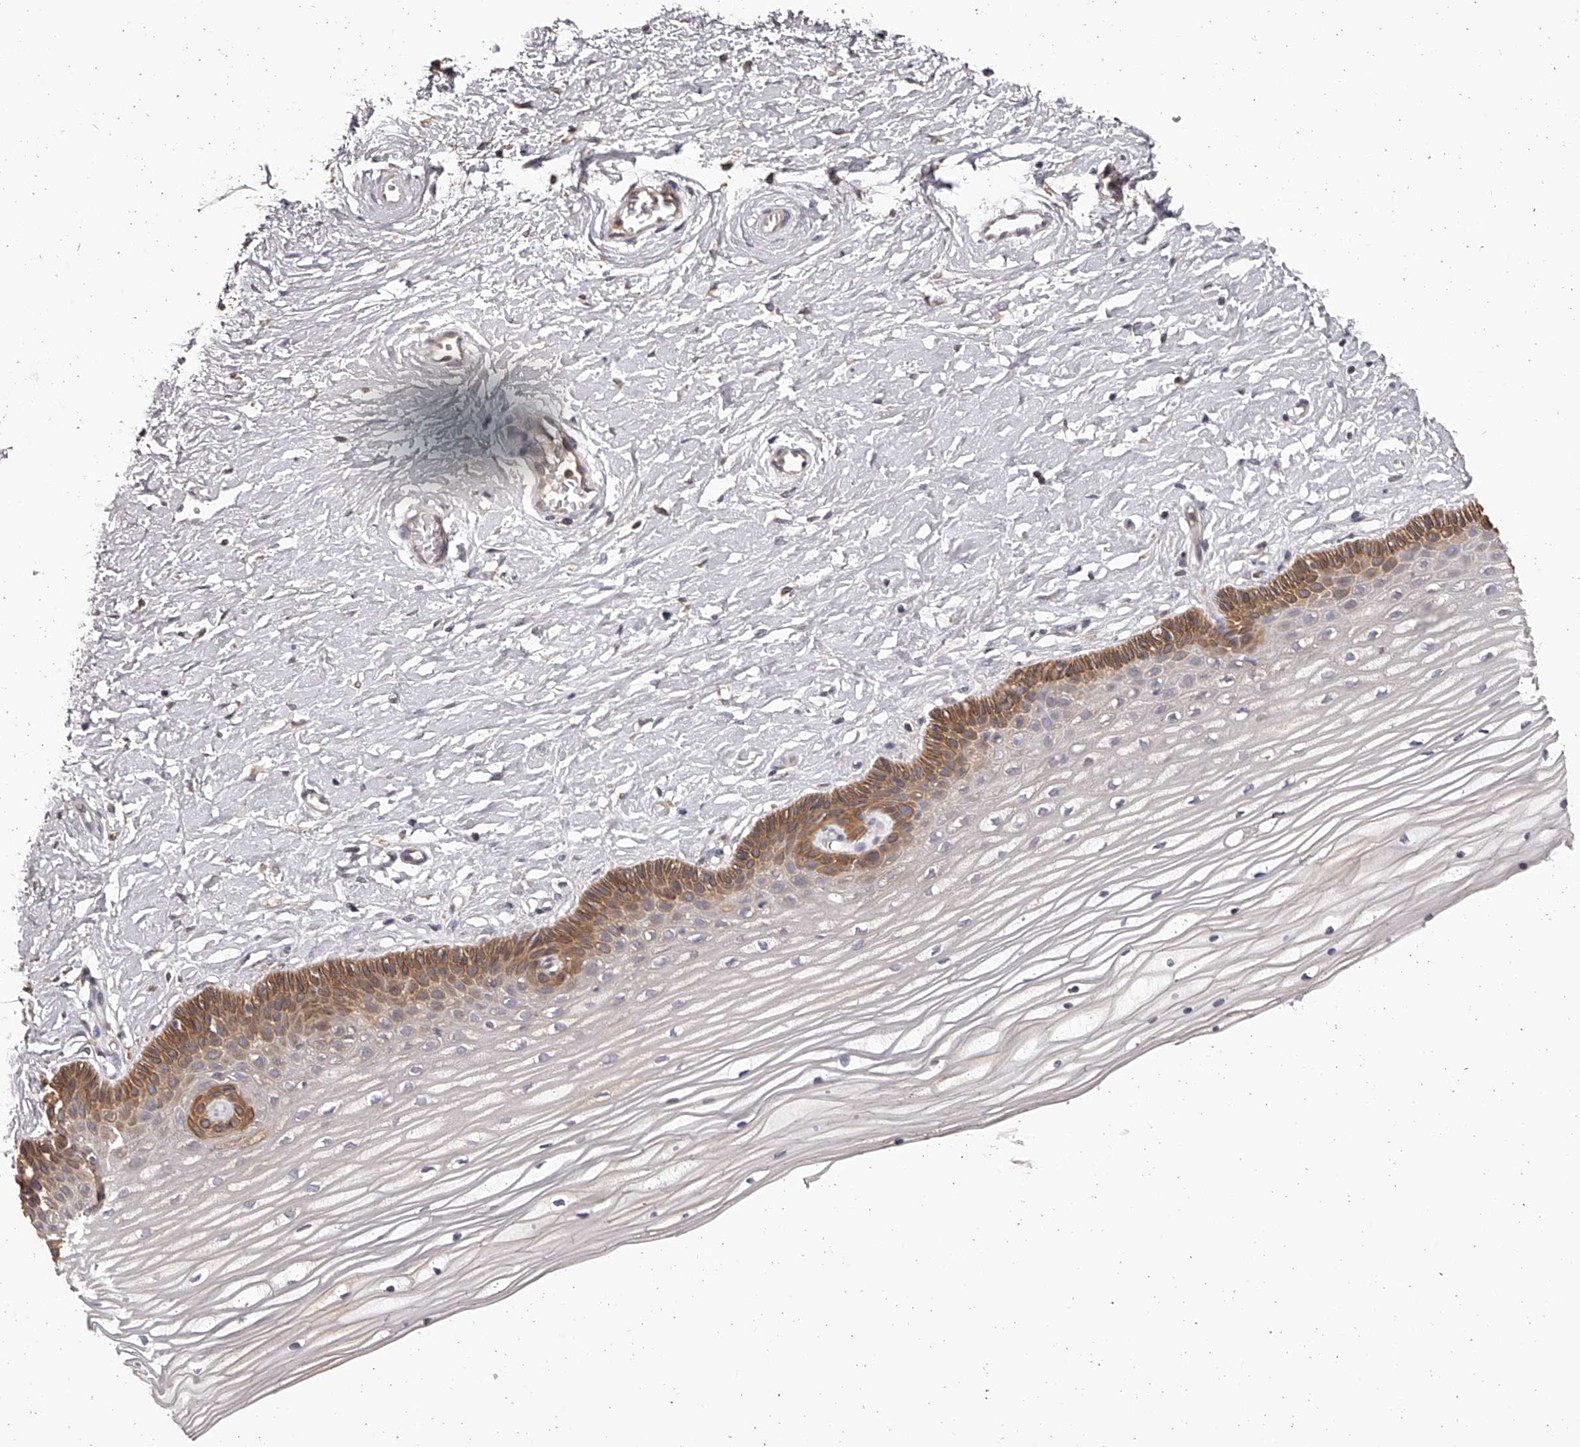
{"staining": {"intensity": "strong", "quantity": "<25%", "location": "cytoplasmic/membranous"}, "tissue": "vagina", "cell_type": "Squamous epithelial cells", "image_type": "normal", "snomed": [{"axis": "morphology", "description": "Normal tissue, NOS"}, {"axis": "topography", "description": "Vagina"}, {"axis": "topography", "description": "Cervix"}], "caption": "High-power microscopy captured an IHC histopathology image of unremarkable vagina, revealing strong cytoplasmic/membranous expression in approximately <25% of squamous epithelial cells.", "gene": "TNN", "patient": {"sex": "female", "age": 40}}